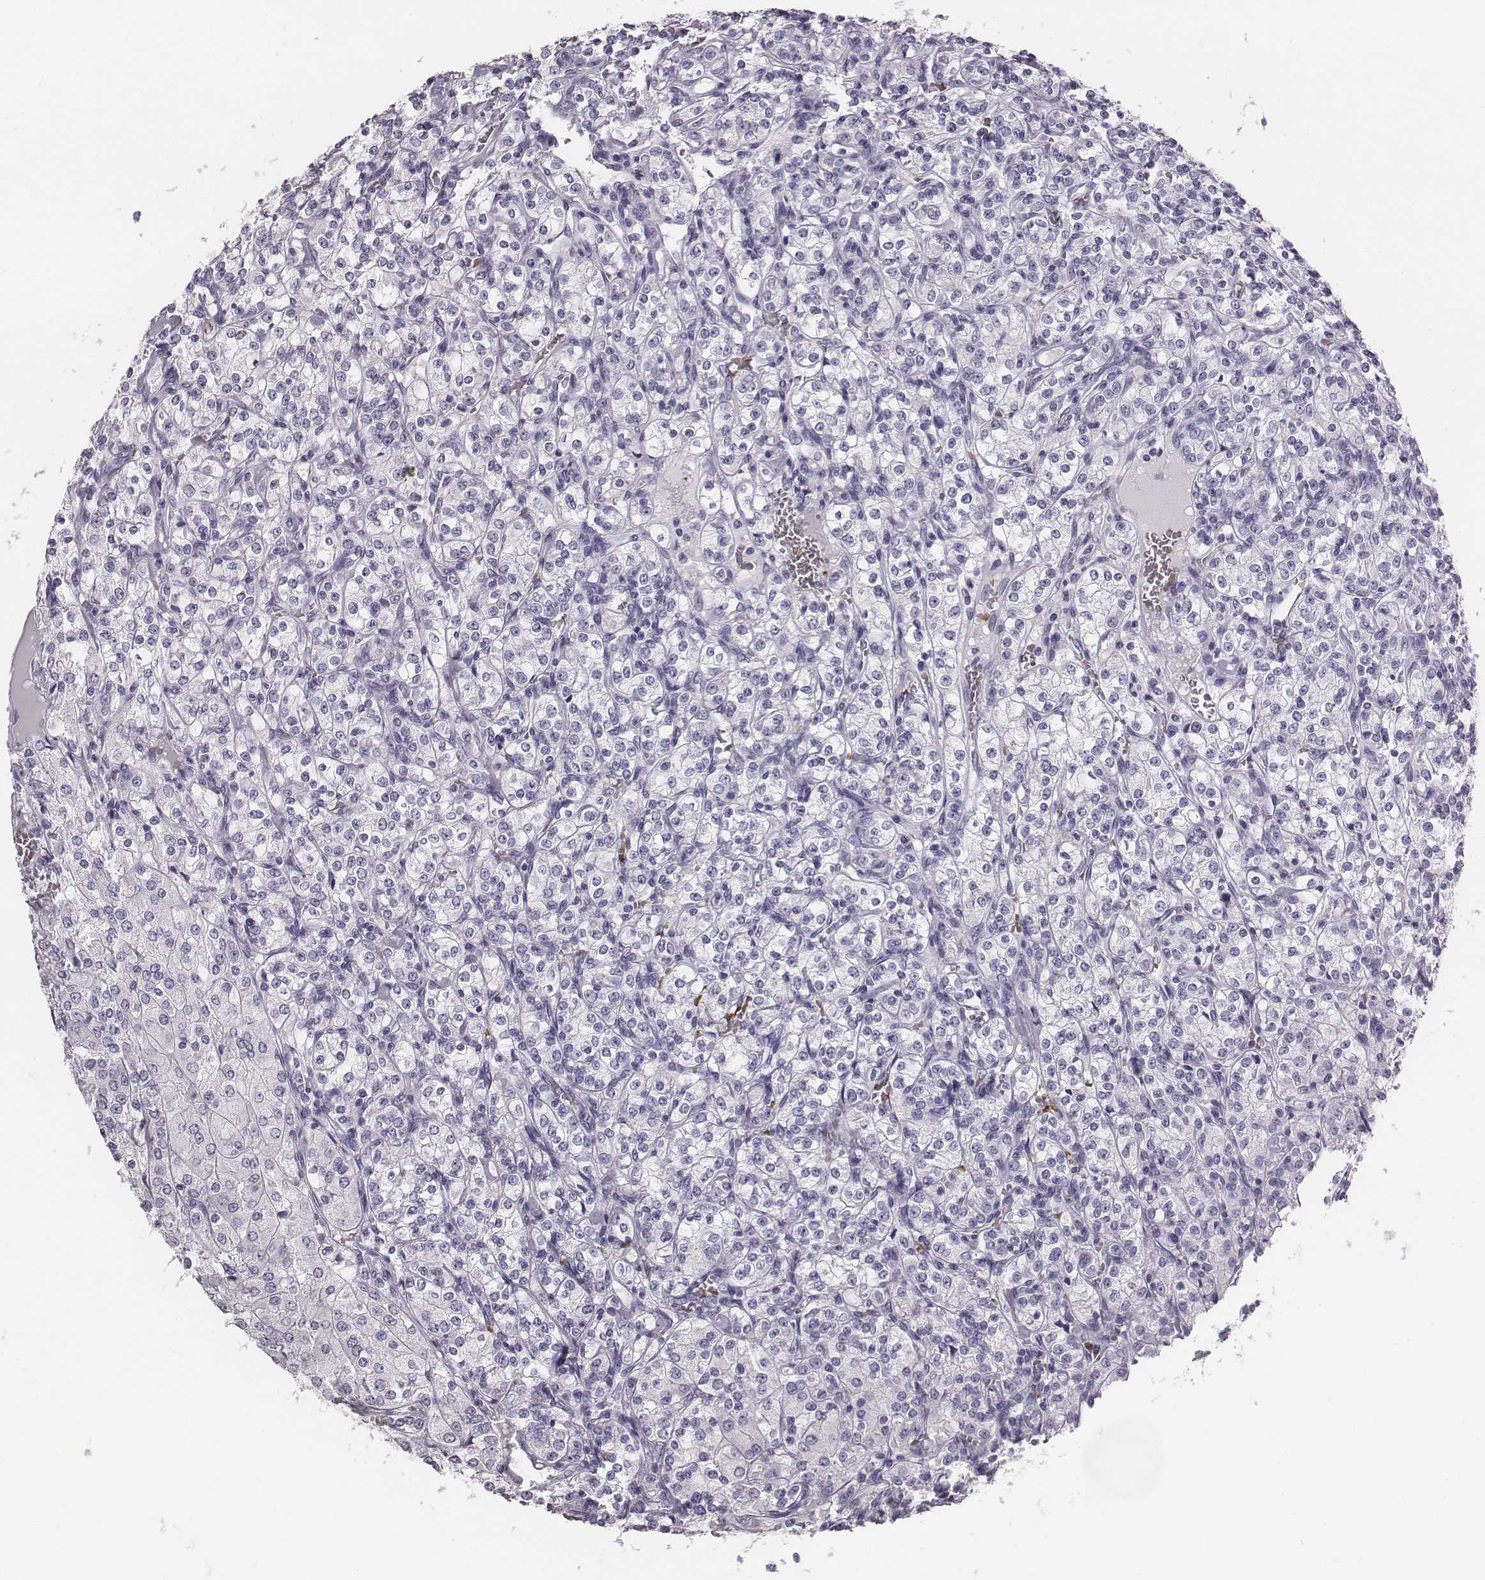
{"staining": {"intensity": "negative", "quantity": "none", "location": "none"}, "tissue": "renal cancer", "cell_type": "Tumor cells", "image_type": "cancer", "snomed": [{"axis": "morphology", "description": "Adenocarcinoma, NOS"}, {"axis": "topography", "description": "Kidney"}], "caption": "Image shows no significant protein expression in tumor cells of renal adenocarcinoma.", "gene": "HBZ", "patient": {"sex": "male", "age": 77}}